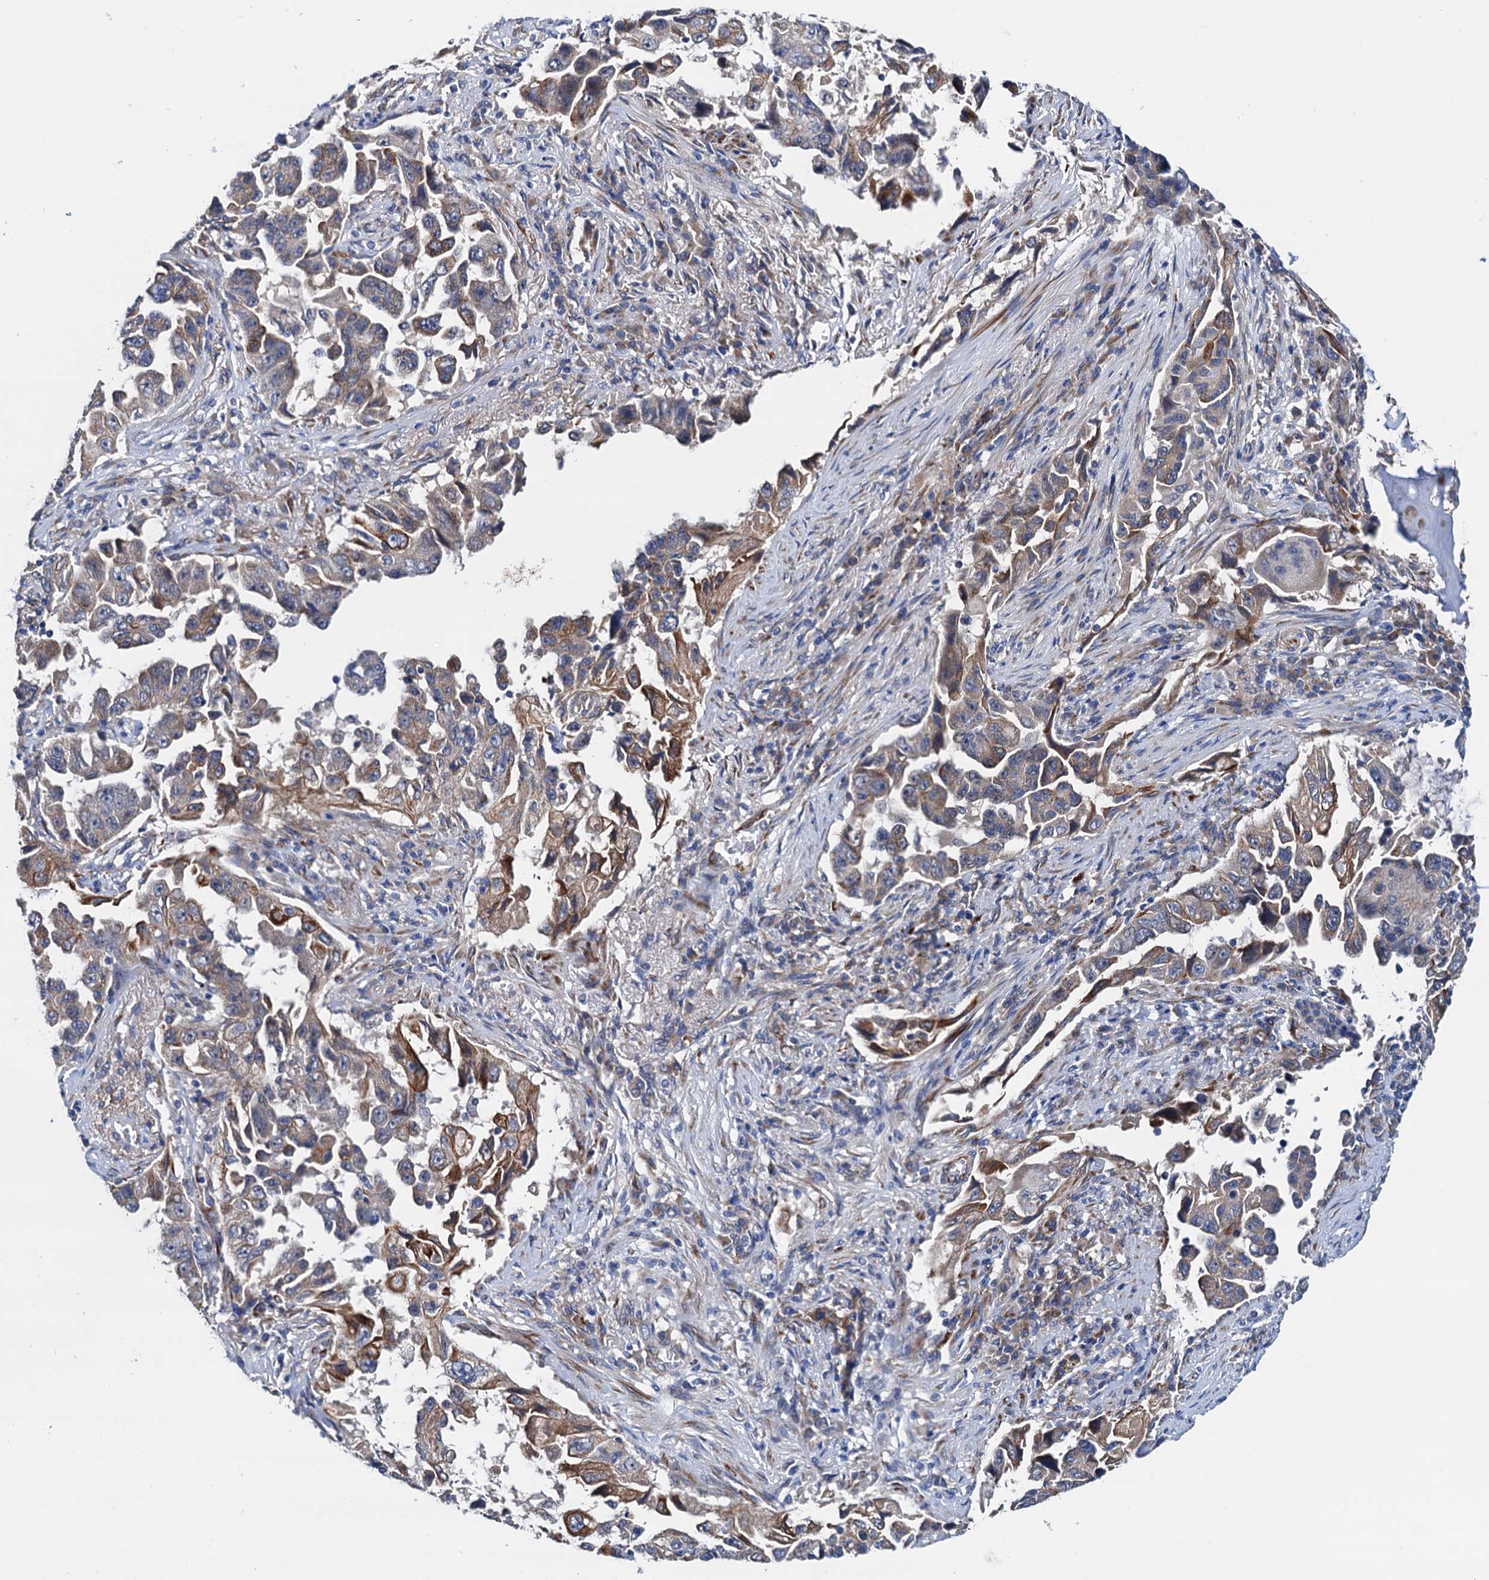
{"staining": {"intensity": "moderate", "quantity": "<25%", "location": "cytoplasmic/membranous"}, "tissue": "lung cancer", "cell_type": "Tumor cells", "image_type": "cancer", "snomed": [{"axis": "morphology", "description": "Adenocarcinoma, NOS"}, {"axis": "topography", "description": "Lung"}], "caption": "Tumor cells show low levels of moderate cytoplasmic/membranous expression in approximately <25% of cells in adenocarcinoma (lung). The staining was performed using DAB (3,3'-diaminobenzidine), with brown indicating positive protein expression. Nuclei are stained blue with hematoxylin.", "gene": "RASSF9", "patient": {"sex": "female", "age": 51}}